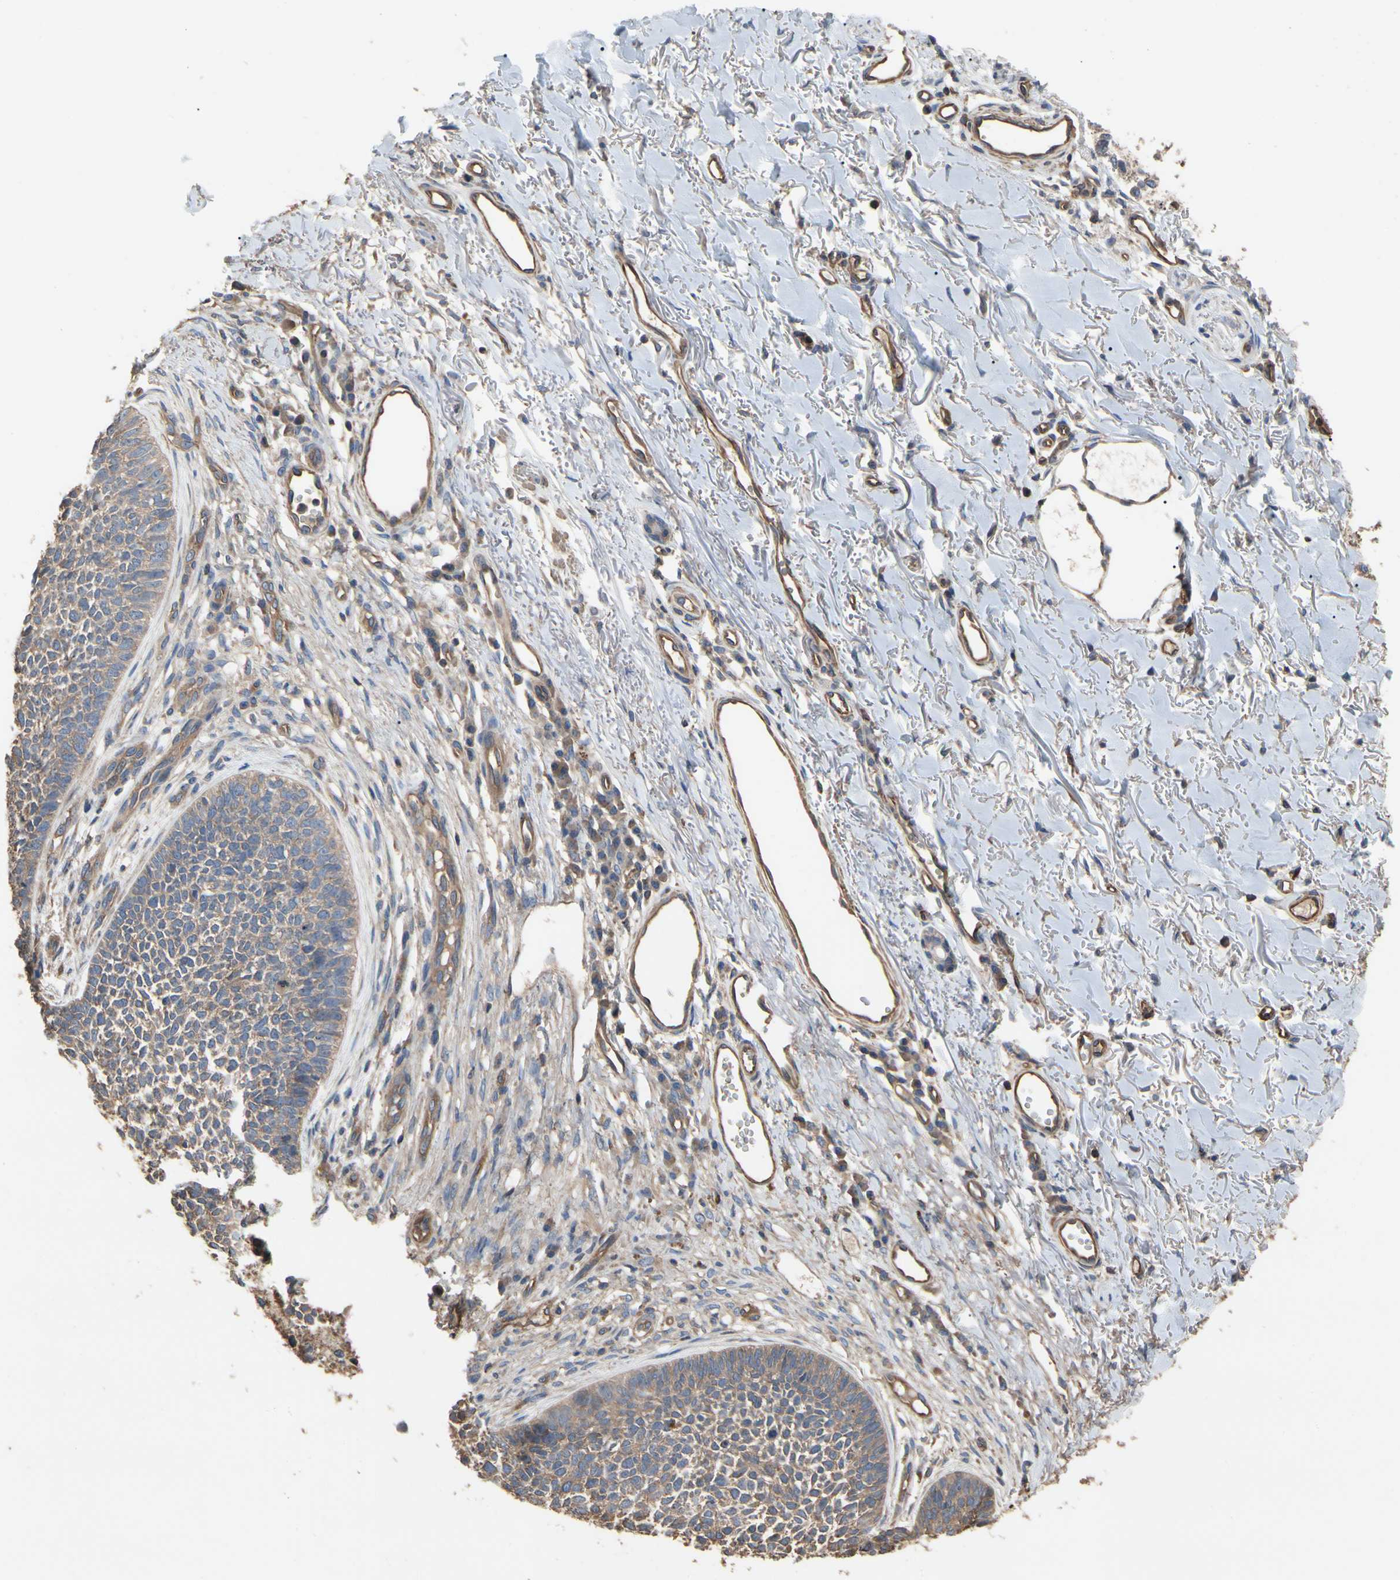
{"staining": {"intensity": "weak", "quantity": ">75%", "location": "cytoplasmic/membranous"}, "tissue": "skin cancer", "cell_type": "Tumor cells", "image_type": "cancer", "snomed": [{"axis": "morphology", "description": "Basal cell carcinoma"}, {"axis": "topography", "description": "Skin"}], "caption": "Skin cancer (basal cell carcinoma) stained with DAB immunohistochemistry shows low levels of weak cytoplasmic/membranous expression in approximately >75% of tumor cells. (brown staining indicates protein expression, while blue staining denotes nuclei).", "gene": "PDZK1", "patient": {"sex": "female", "age": 84}}